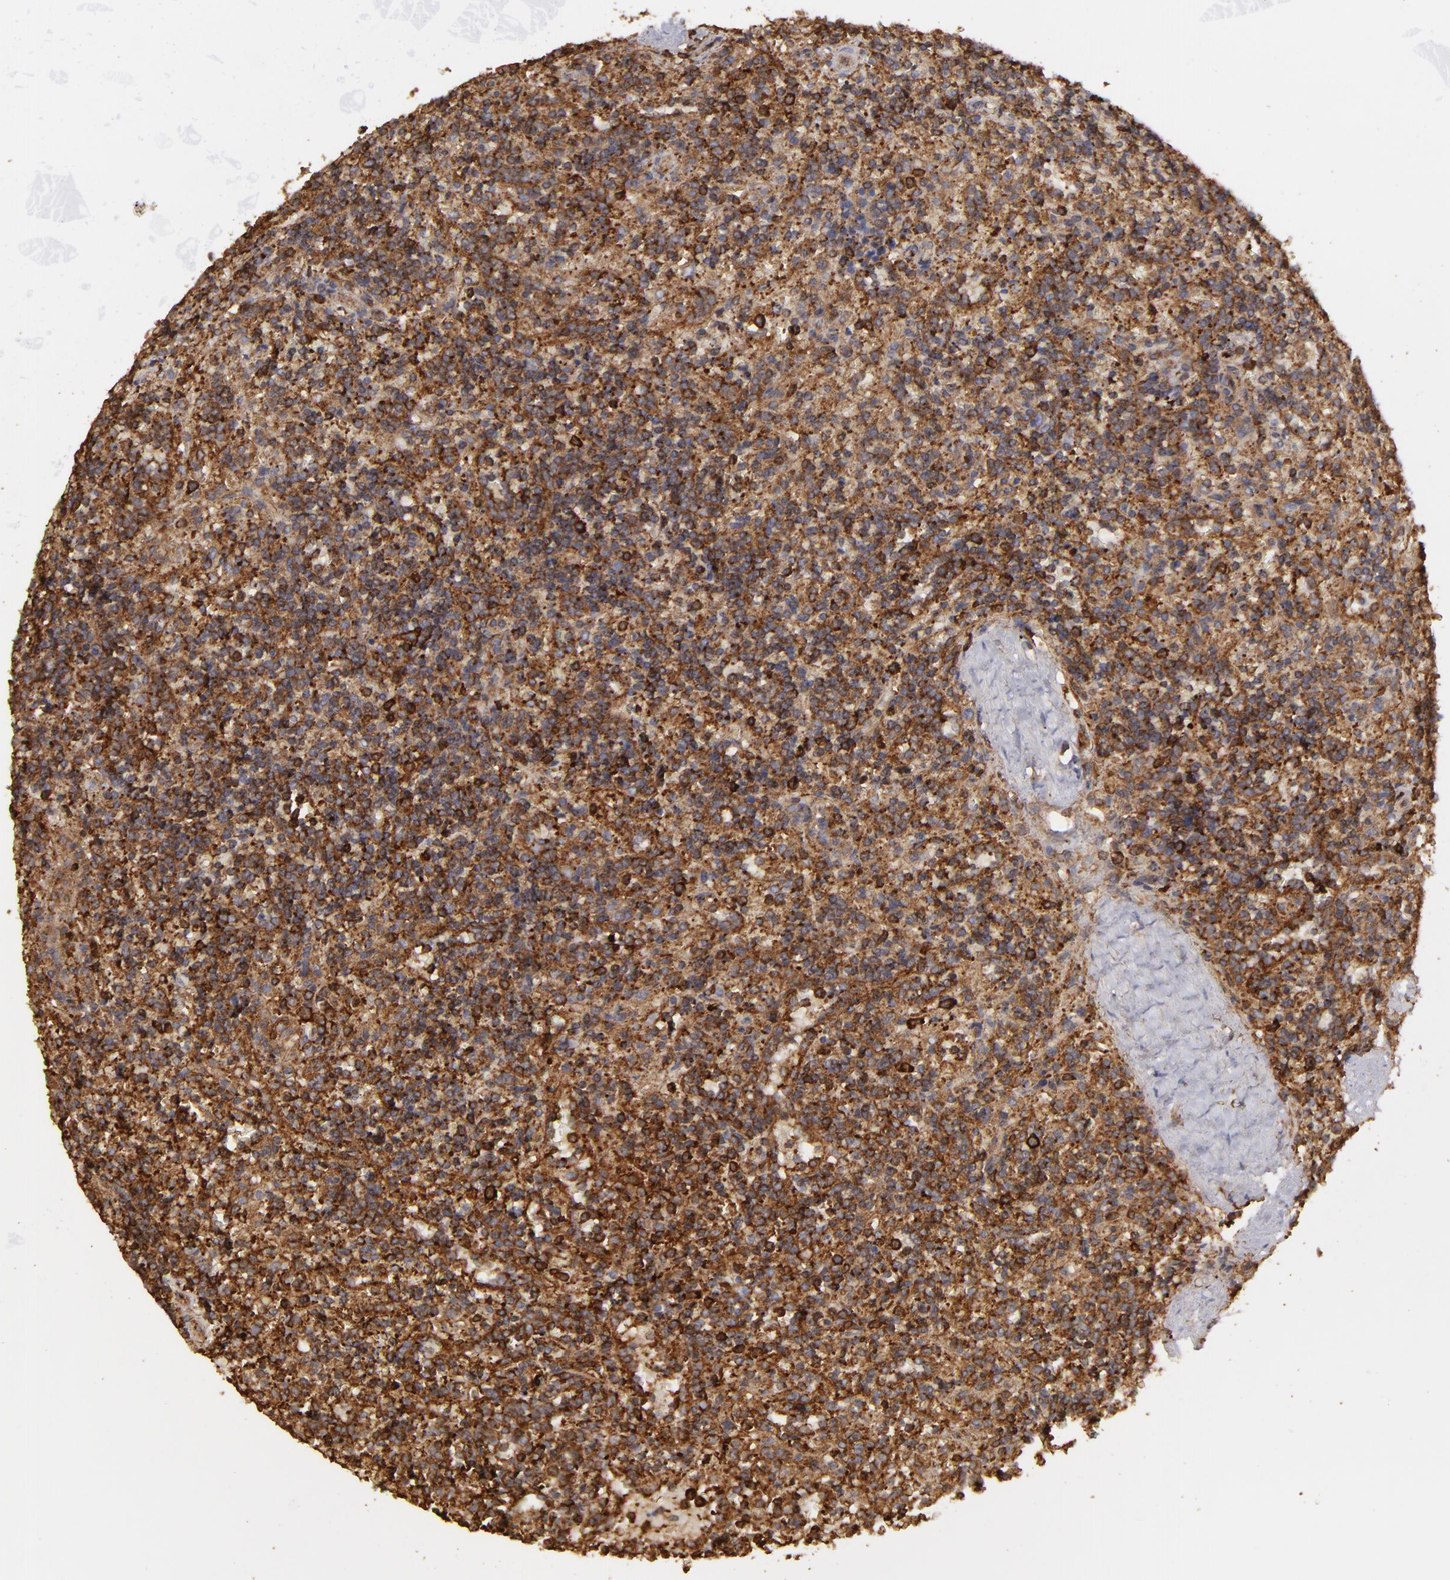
{"staining": {"intensity": "strong", "quantity": ">75%", "location": "cytoplasmic/membranous"}, "tissue": "lymphoma", "cell_type": "Tumor cells", "image_type": "cancer", "snomed": [{"axis": "morphology", "description": "Malignant lymphoma, non-Hodgkin's type, Low grade"}, {"axis": "topography", "description": "Spleen"}], "caption": "The image exhibits a brown stain indicating the presence of a protein in the cytoplasmic/membranous of tumor cells in lymphoma.", "gene": "ACTB", "patient": {"sex": "male", "age": 67}}